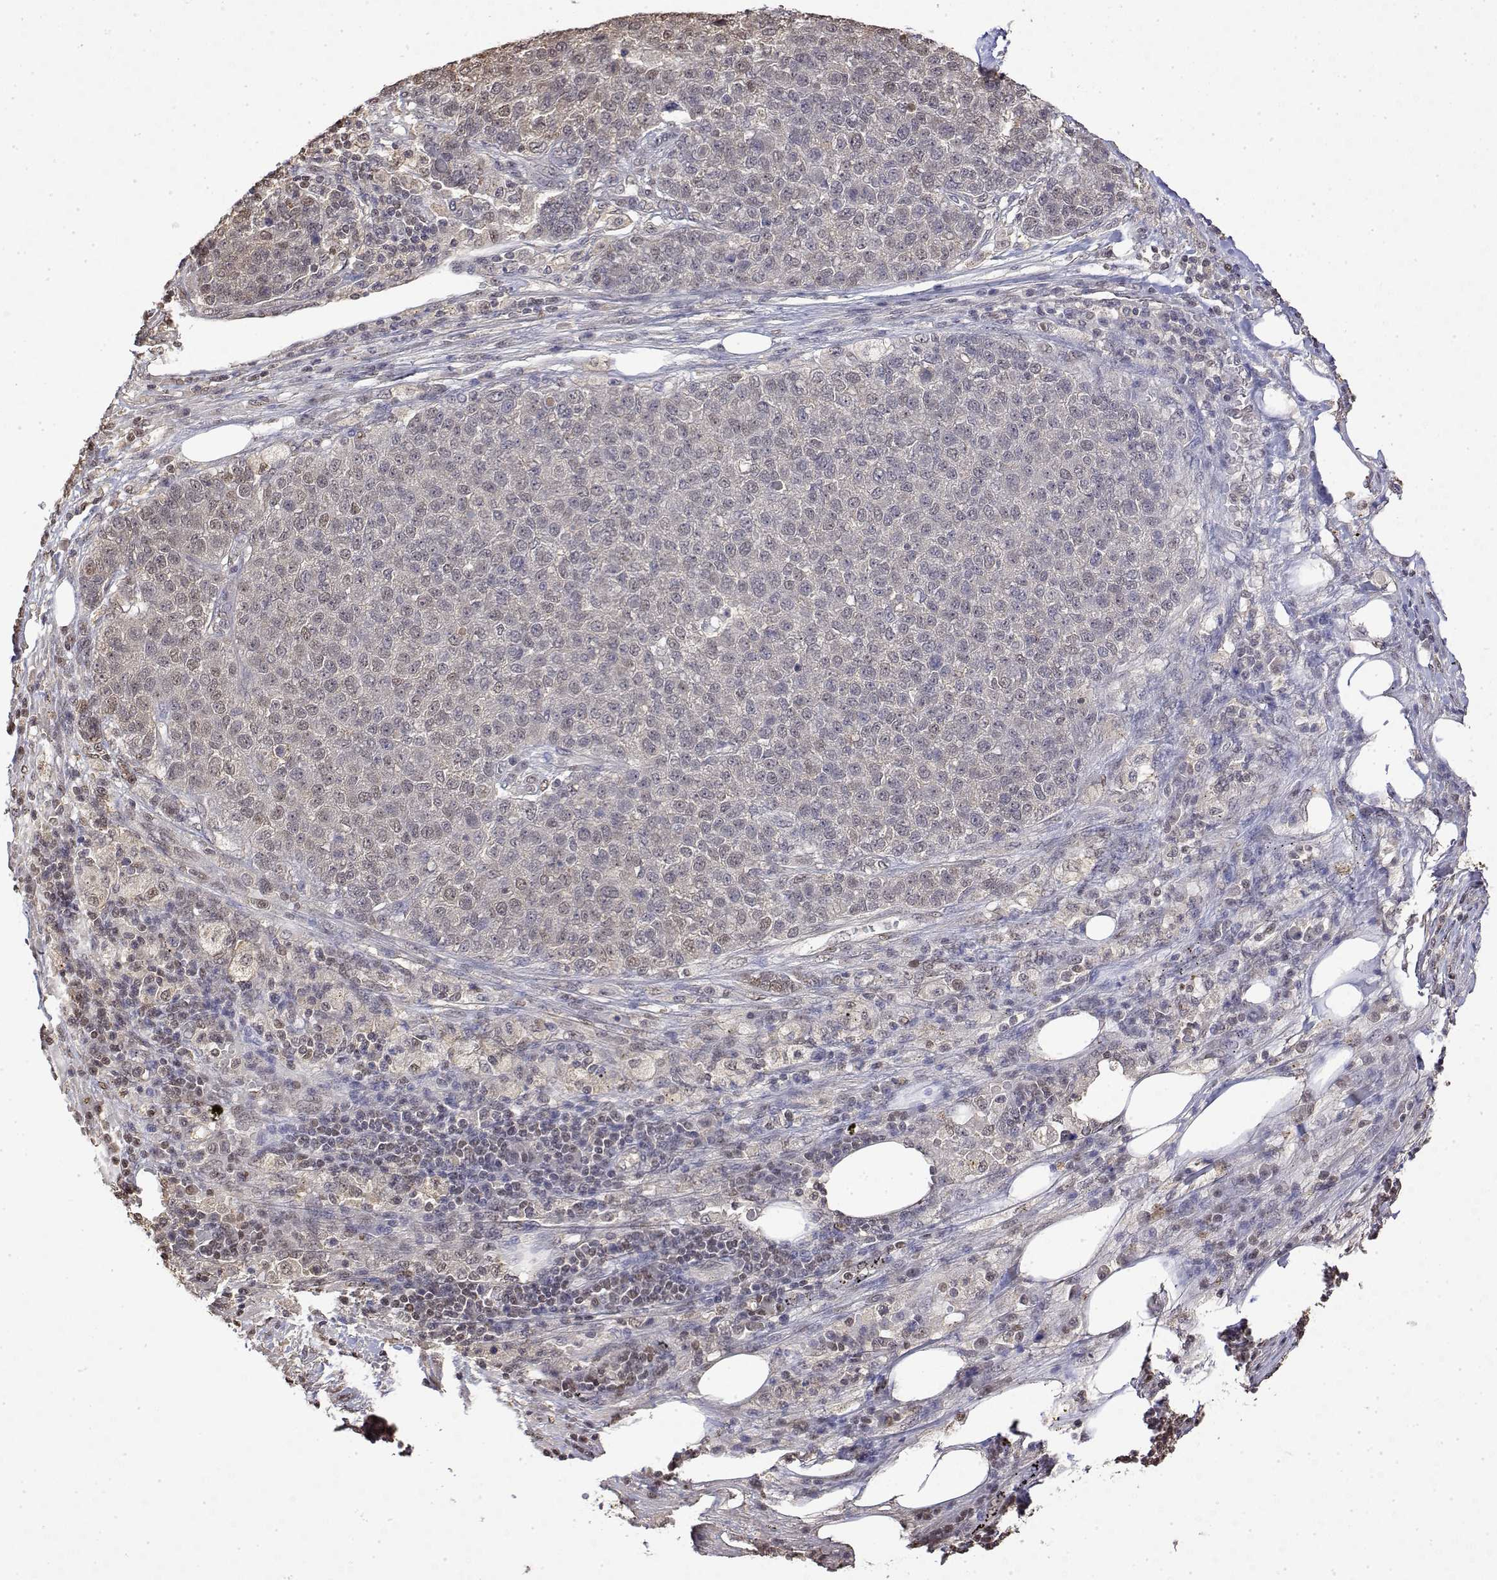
{"staining": {"intensity": "negative", "quantity": "none", "location": "none"}, "tissue": "pancreatic cancer", "cell_type": "Tumor cells", "image_type": "cancer", "snomed": [{"axis": "morphology", "description": "Adenocarcinoma, NOS"}, {"axis": "topography", "description": "Pancreas"}], "caption": "This is a micrograph of IHC staining of pancreatic cancer (adenocarcinoma), which shows no positivity in tumor cells.", "gene": "TPI1", "patient": {"sex": "female", "age": 61}}